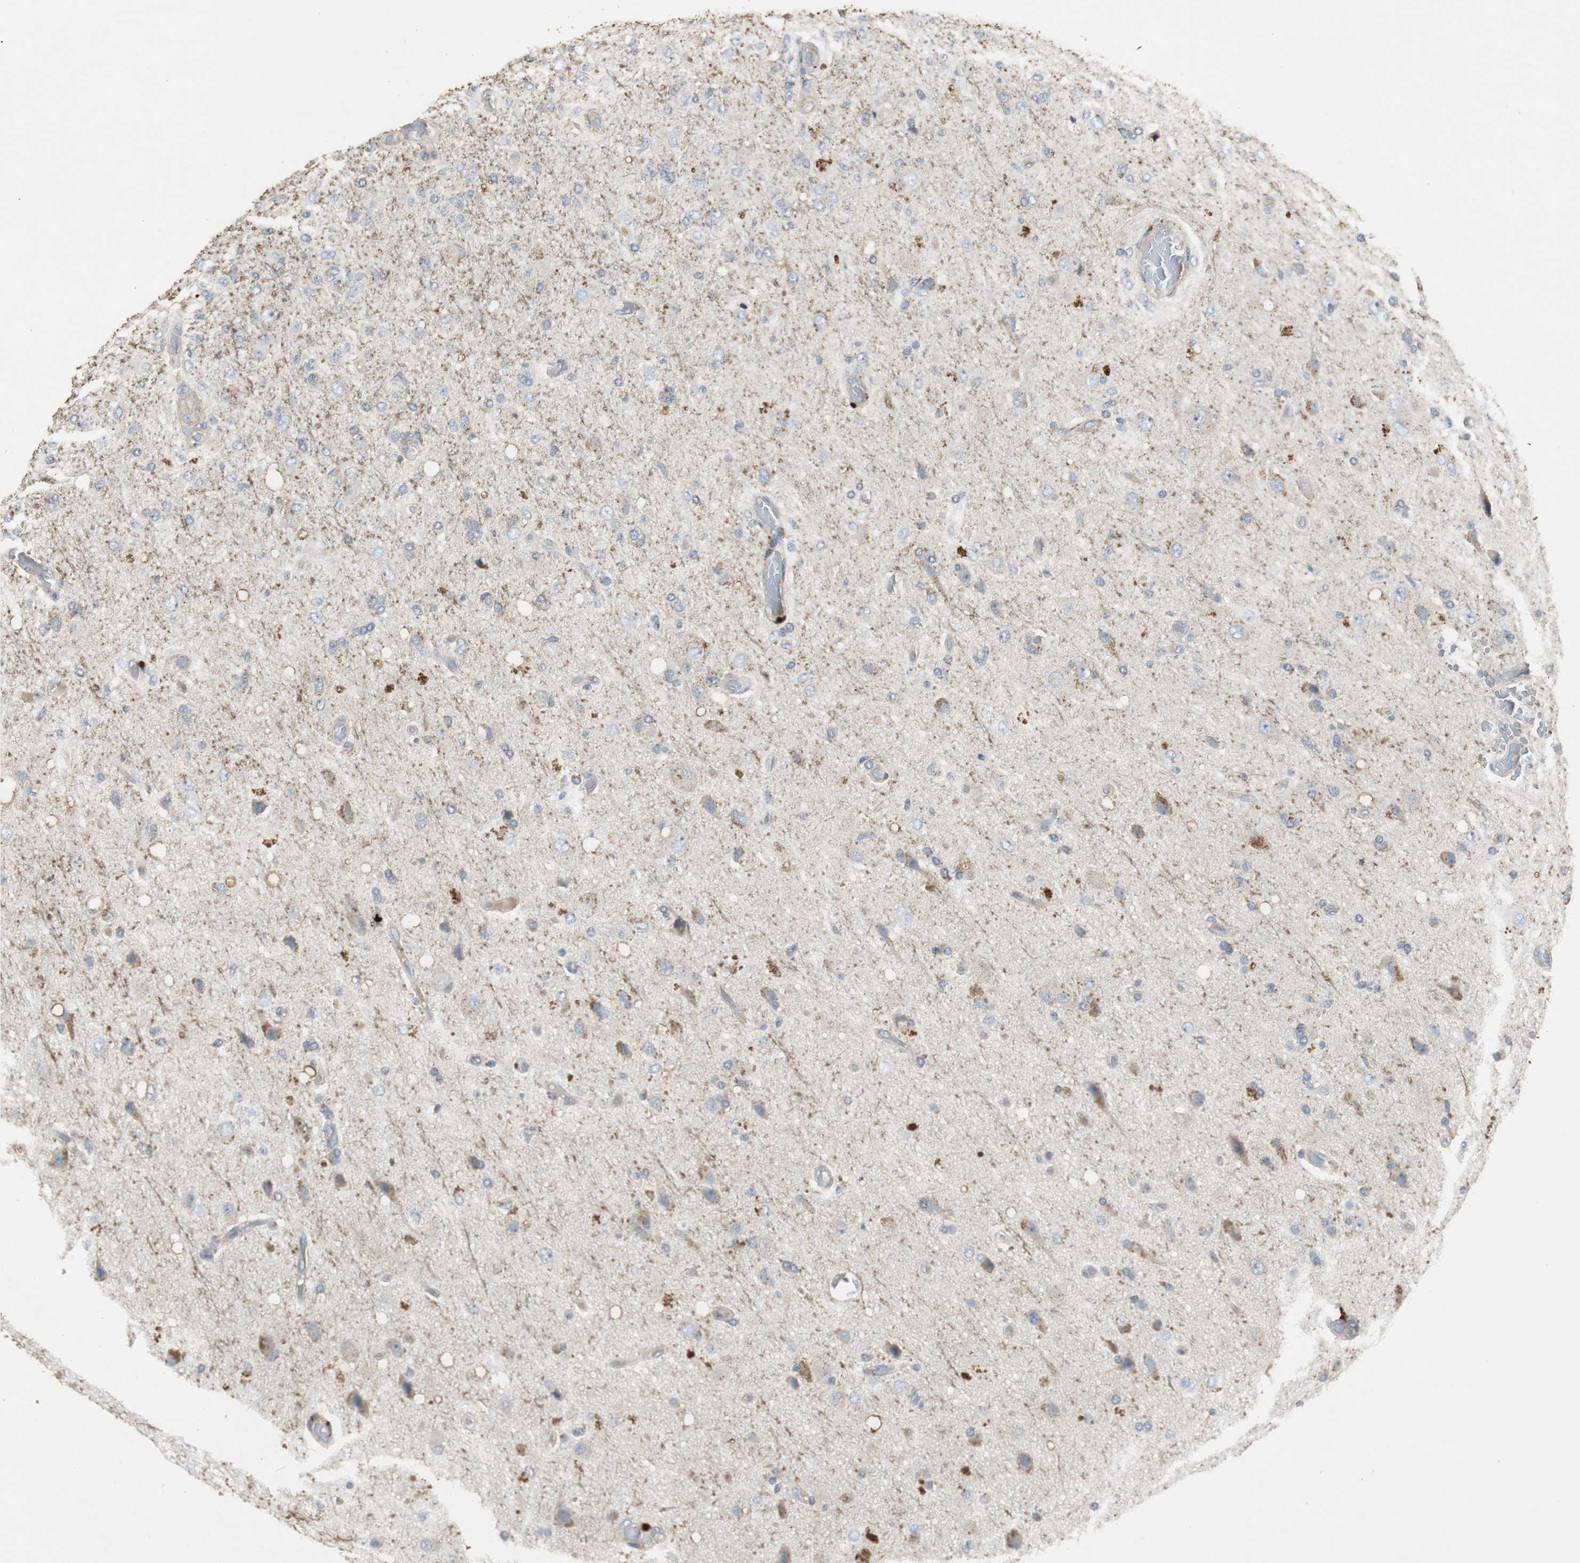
{"staining": {"intensity": "weak", "quantity": "<25%", "location": "cytoplasmic/membranous"}, "tissue": "glioma", "cell_type": "Tumor cells", "image_type": "cancer", "snomed": [{"axis": "morphology", "description": "Normal tissue, NOS"}, {"axis": "morphology", "description": "Glioma, malignant, High grade"}, {"axis": "topography", "description": "Cerebral cortex"}], "caption": "IHC histopathology image of glioma stained for a protein (brown), which reveals no expression in tumor cells. Brightfield microscopy of immunohistochemistry (IHC) stained with DAB (brown) and hematoxylin (blue), captured at high magnification.", "gene": "TNFRSF14", "patient": {"sex": "male", "age": 77}}